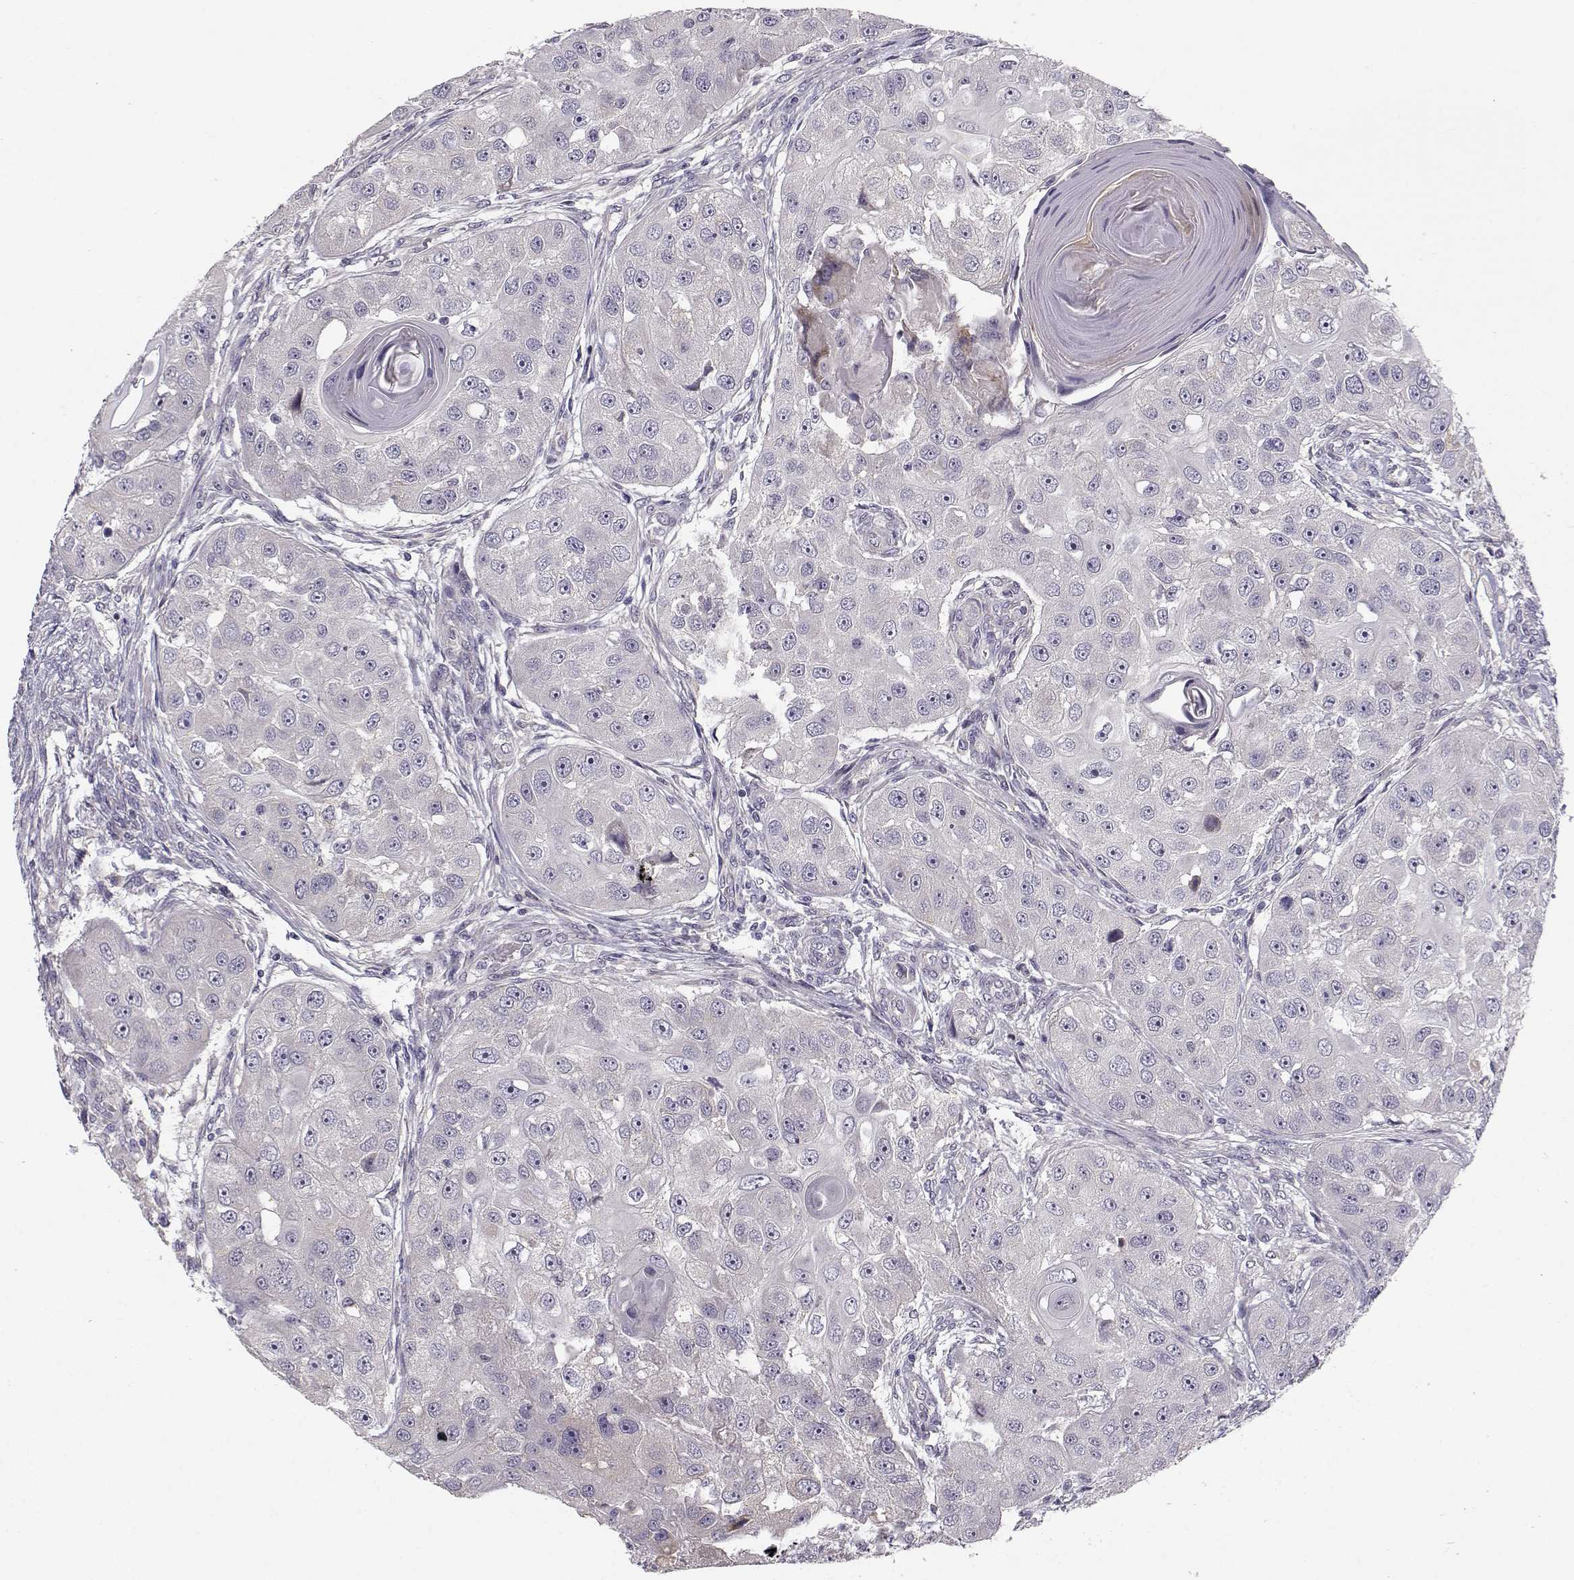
{"staining": {"intensity": "negative", "quantity": "none", "location": "none"}, "tissue": "head and neck cancer", "cell_type": "Tumor cells", "image_type": "cancer", "snomed": [{"axis": "morphology", "description": "Squamous cell carcinoma, NOS"}, {"axis": "topography", "description": "Head-Neck"}], "caption": "Immunohistochemistry (IHC) image of head and neck cancer (squamous cell carcinoma) stained for a protein (brown), which shows no expression in tumor cells.", "gene": "TMEM145", "patient": {"sex": "male", "age": 51}}